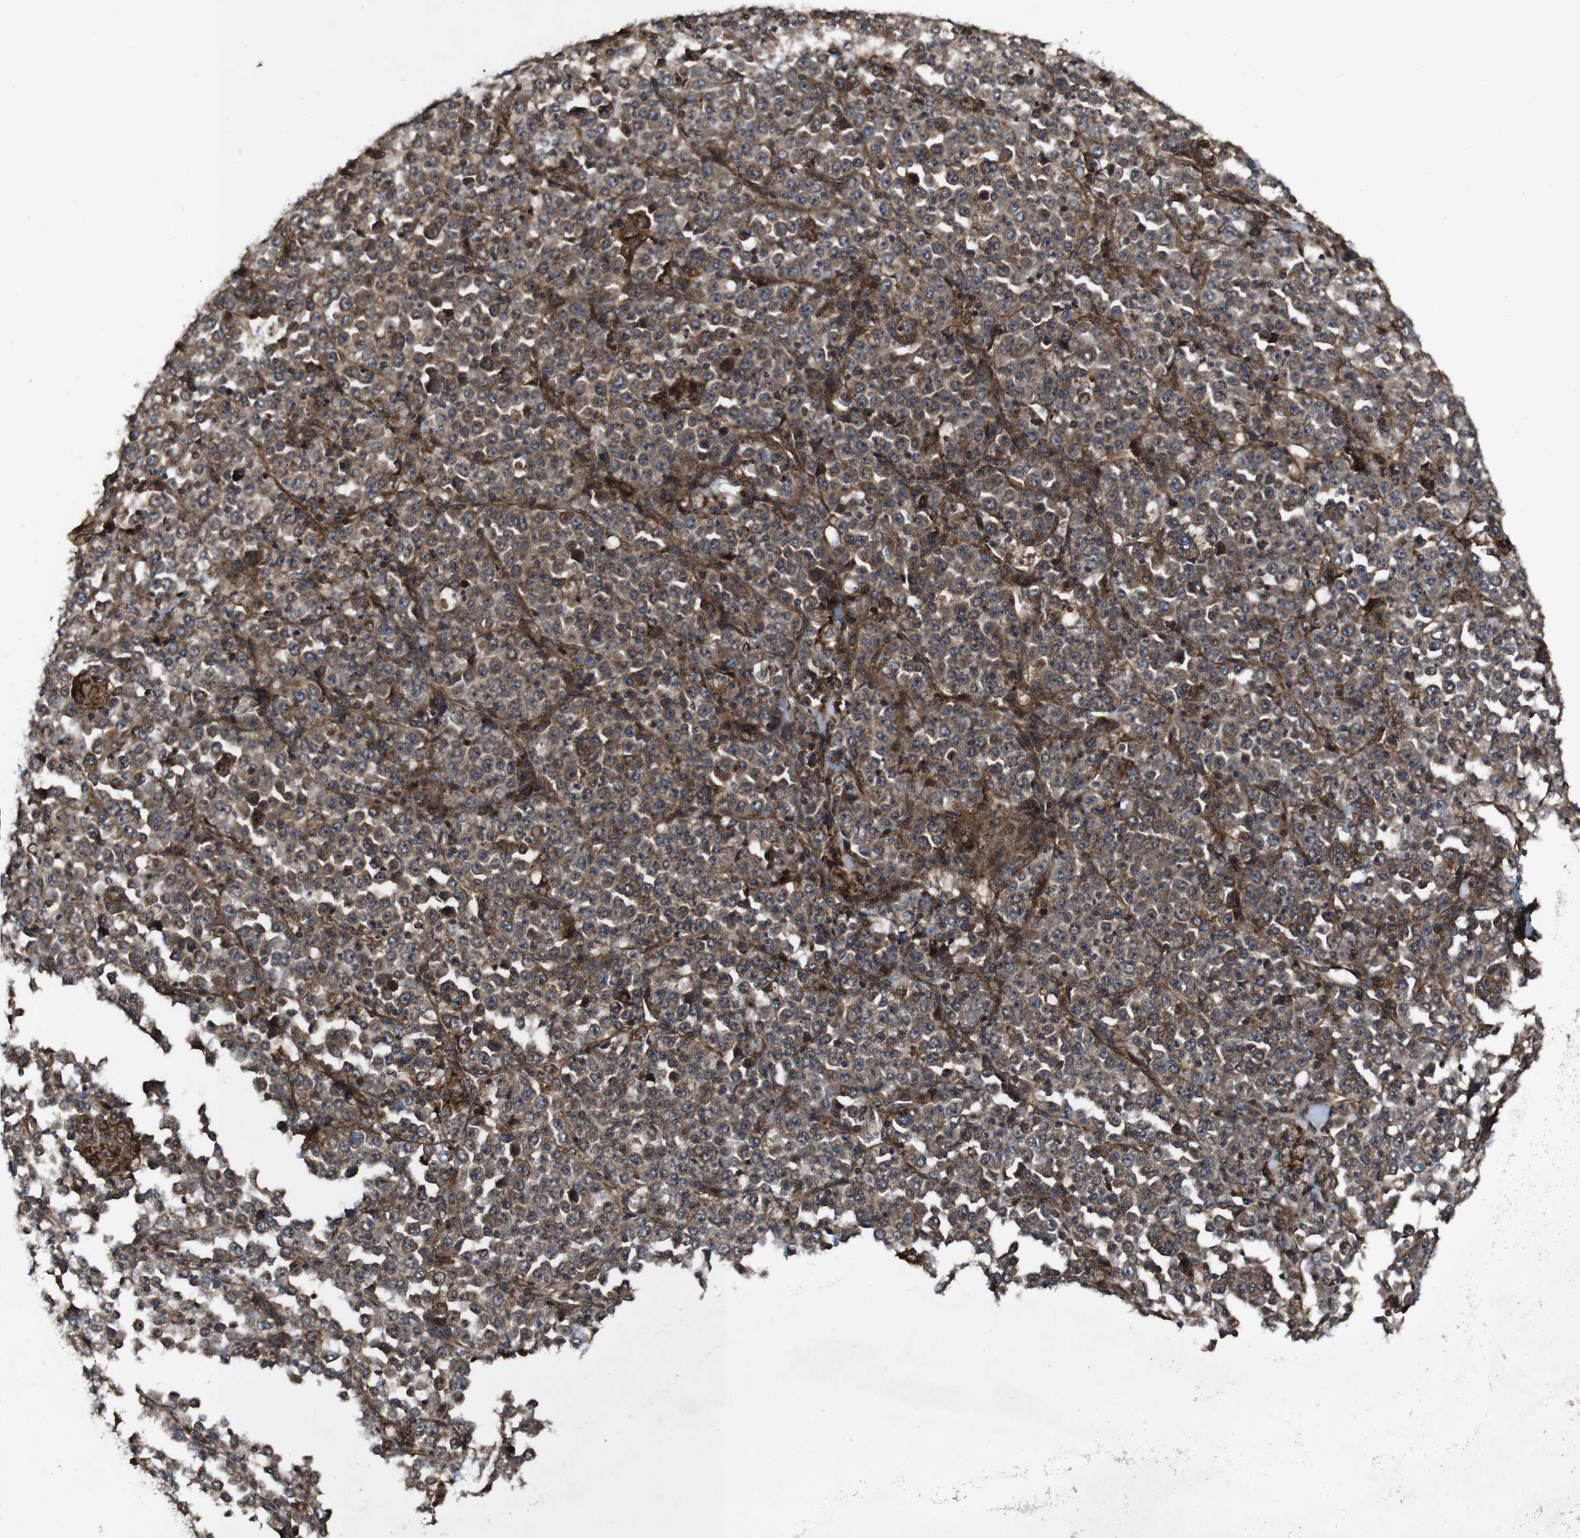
{"staining": {"intensity": "moderate", "quantity": ">75%", "location": "cytoplasmic/membranous"}, "tissue": "stomach cancer", "cell_type": "Tumor cells", "image_type": "cancer", "snomed": [{"axis": "morphology", "description": "Normal tissue, NOS"}, {"axis": "morphology", "description": "Adenocarcinoma, NOS"}, {"axis": "topography", "description": "Stomach, upper"}, {"axis": "topography", "description": "Stomach"}], "caption": "Tumor cells exhibit medium levels of moderate cytoplasmic/membranous expression in approximately >75% of cells in human stomach adenocarcinoma.", "gene": "BTN3A3", "patient": {"sex": "male", "age": 59}}